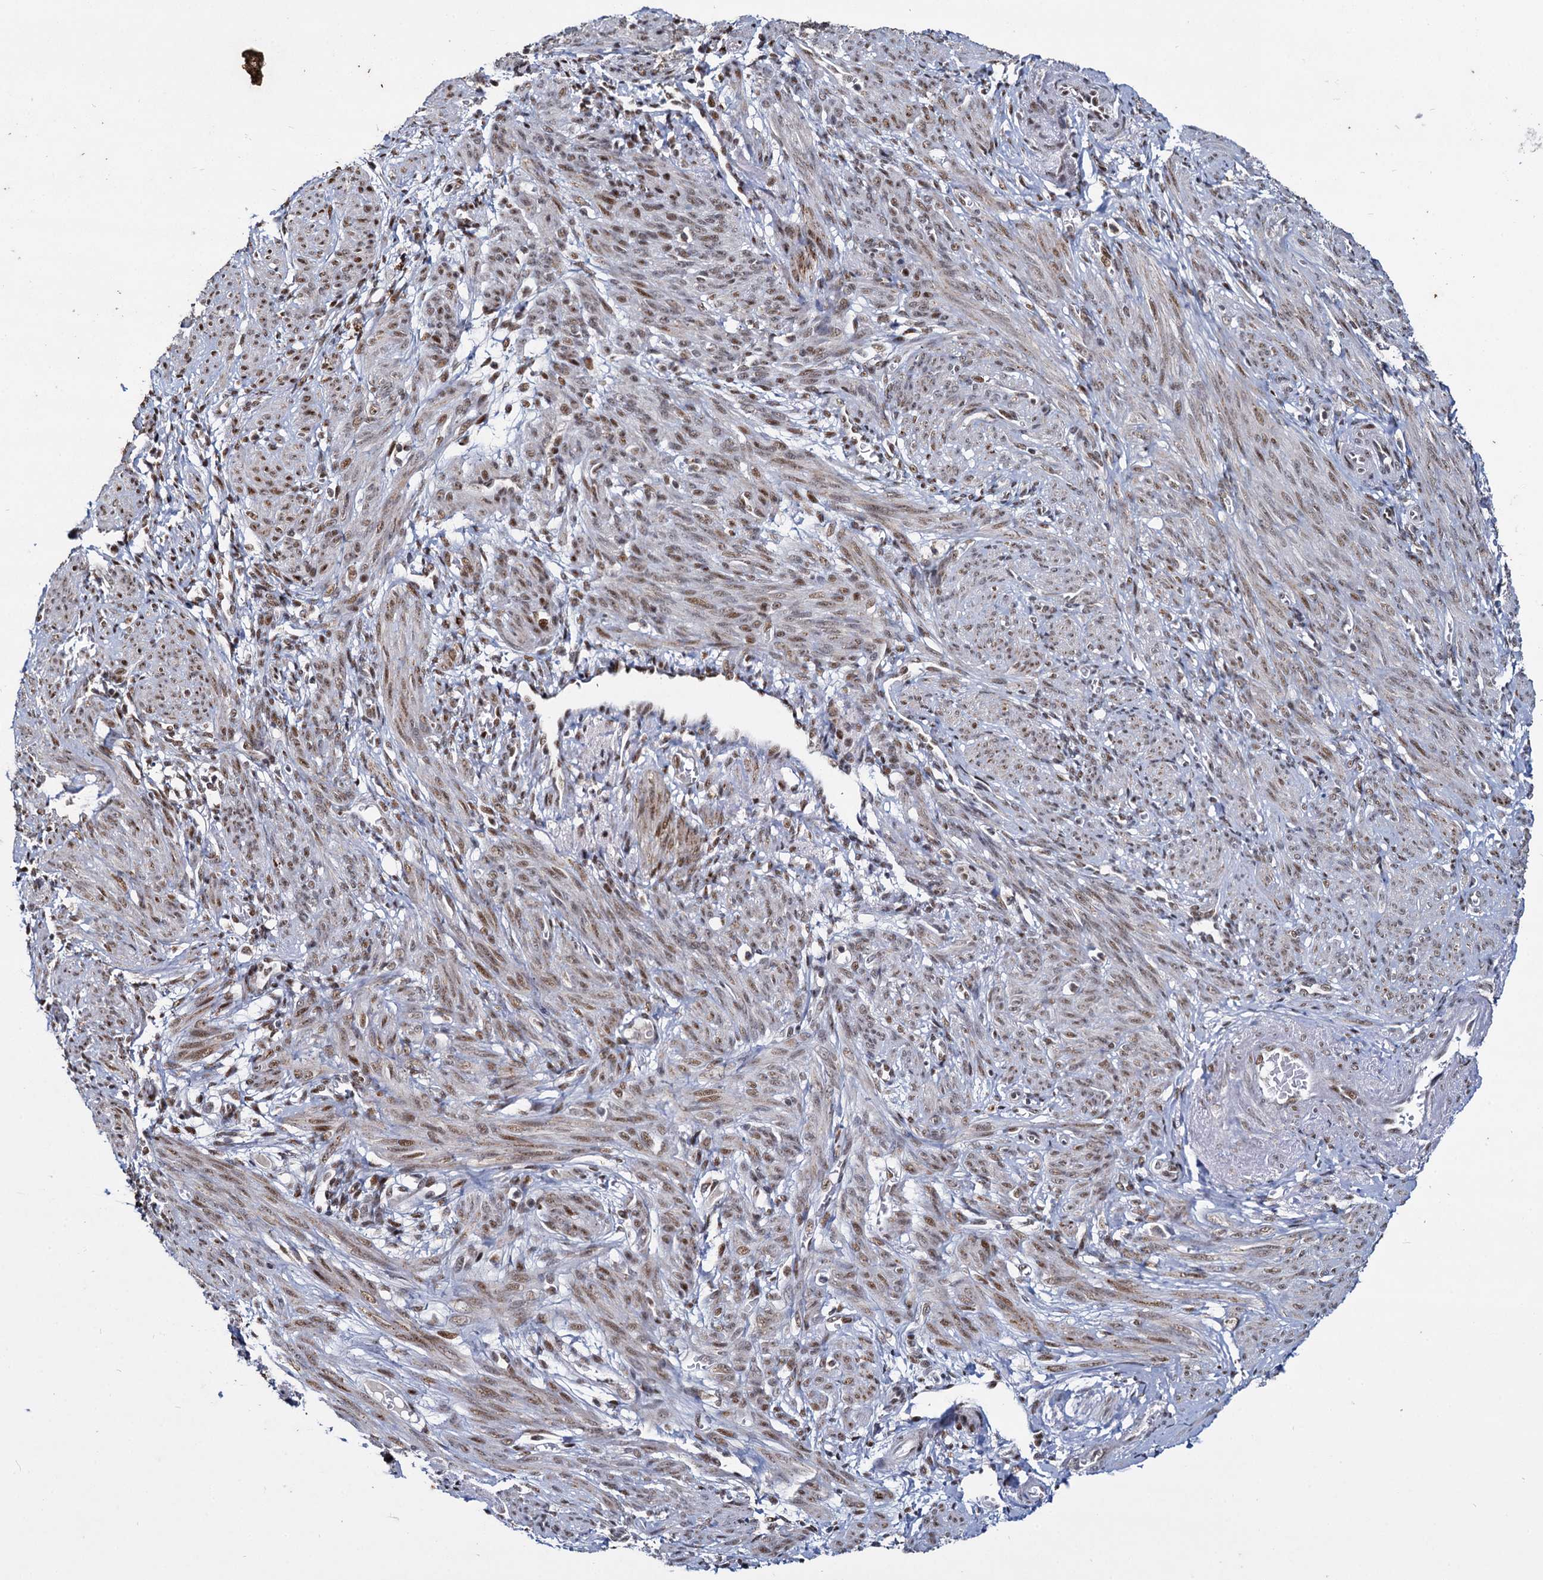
{"staining": {"intensity": "moderate", "quantity": "25%-75%", "location": "nuclear"}, "tissue": "smooth muscle", "cell_type": "Smooth muscle cells", "image_type": "normal", "snomed": [{"axis": "morphology", "description": "Normal tissue, NOS"}, {"axis": "topography", "description": "Smooth muscle"}], "caption": "Immunohistochemistry (IHC) histopathology image of normal human smooth muscle stained for a protein (brown), which demonstrates medium levels of moderate nuclear staining in about 25%-75% of smooth muscle cells.", "gene": "RPUSD4", "patient": {"sex": "female", "age": 39}}